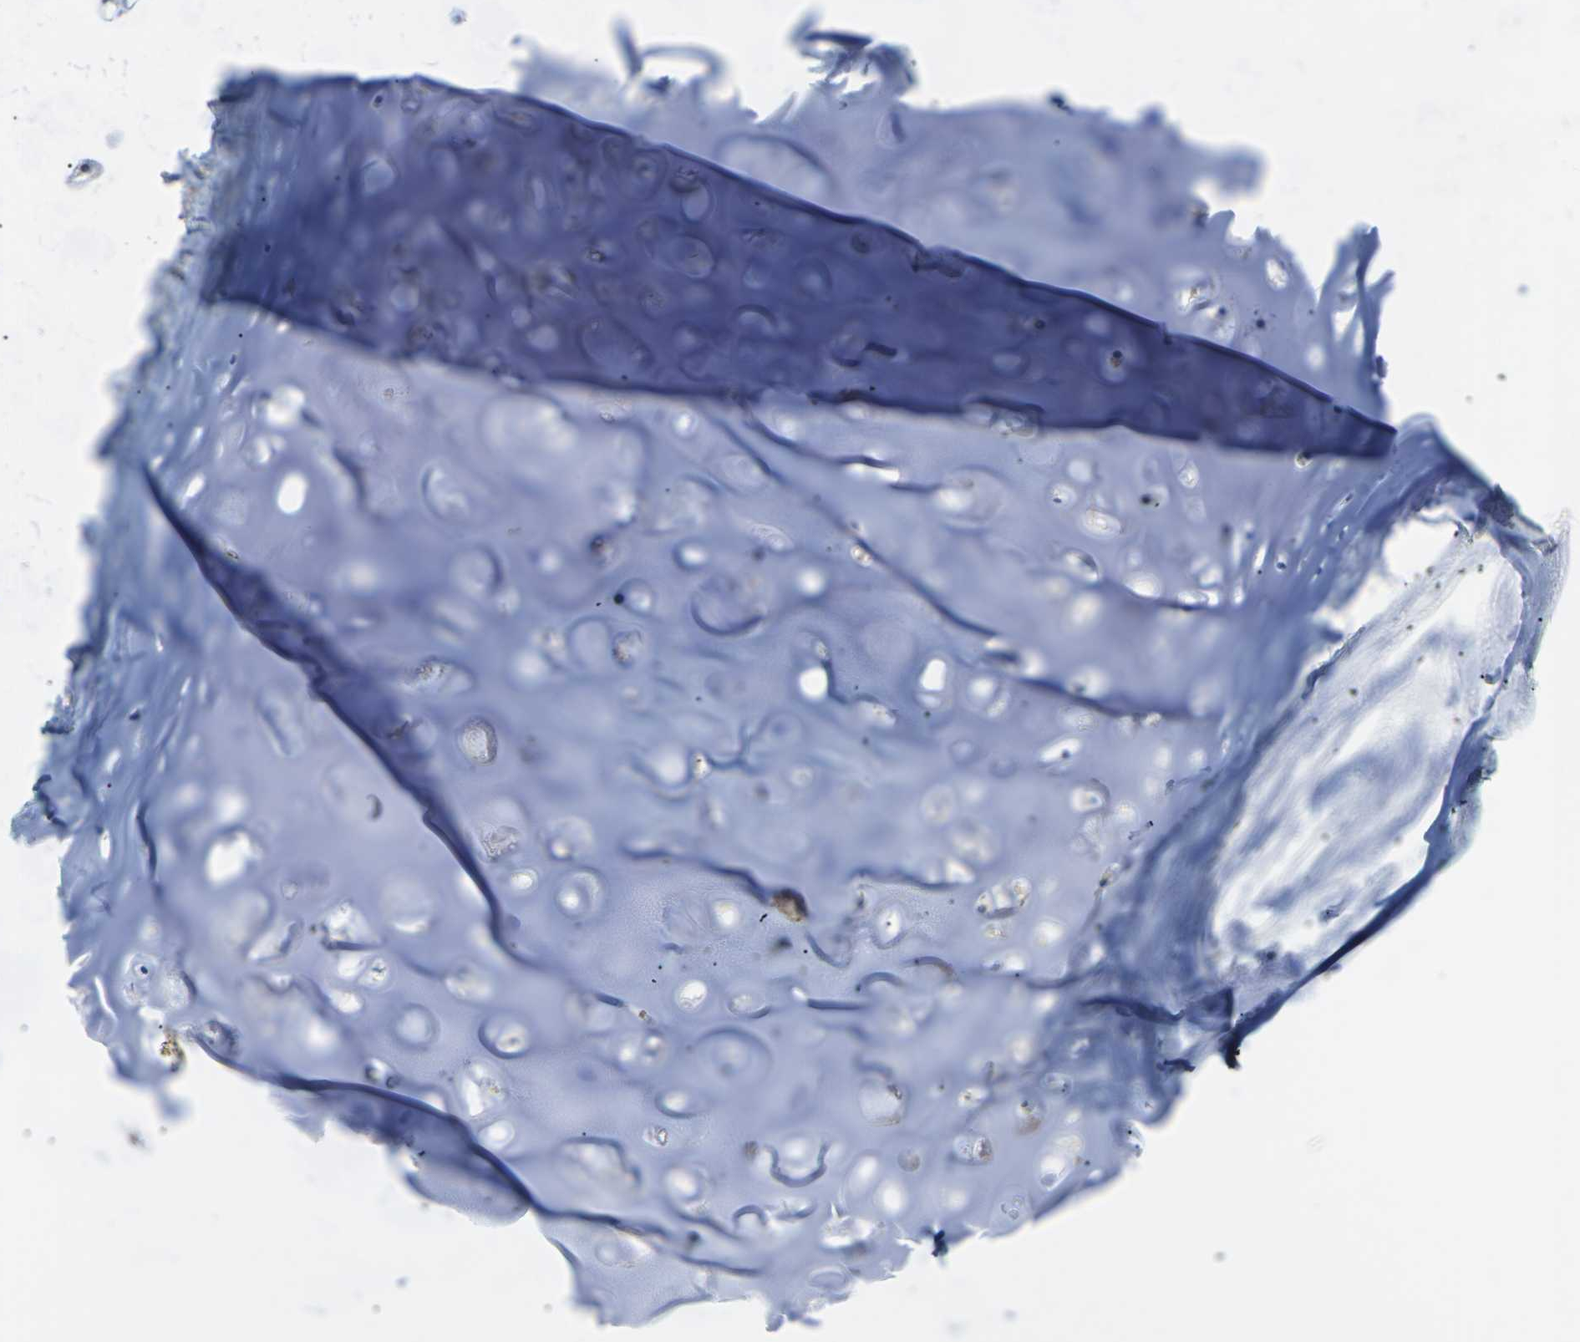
{"staining": {"intensity": "negative", "quantity": "none", "location": "none"}, "tissue": "adipose tissue", "cell_type": "Adipocytes", "image_type": "normal", "snomed": [{"axis": "morphology", "description": "Normal tissue, NOS"}, {"axis": "topography", "description": "Bronchus"}], "caption": "Immunohistochemistry photomicrograph of unremarkable human adipose tissue stained for a protein (brown), which reveals no positivity in adipocytes. The staining was performed using DAB to visualize the protein expression in brown, while the nuclei were stained in blue with hematoxylin (Magnification: 20x).", "gene": "TMCO4", "patient": {"sex": "female", "age": 73}}